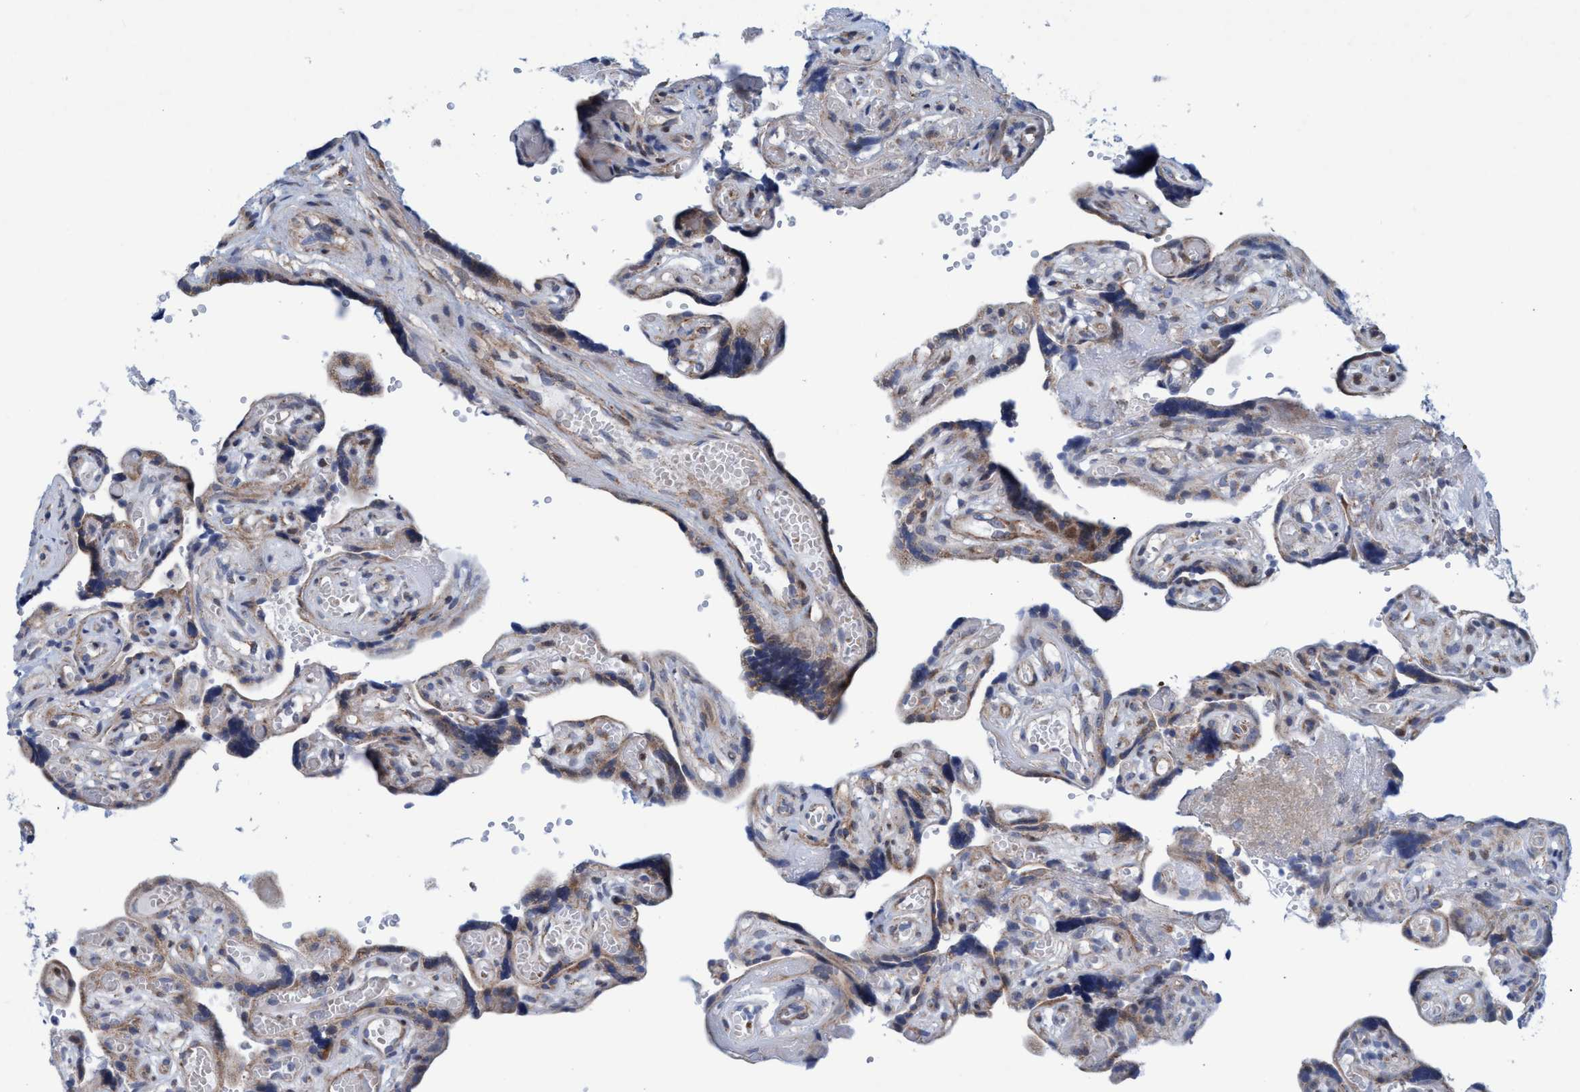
{"staining": {"intensity": "moderate", "quantity": "25%-75%", "location": "cytoplasmic/membranous,nuclear"}, "tissue": "placenta", "cell_type": "Trophoblastic cells", "image_type": "normal", "snomed": [{"axis": "morphology", "description": "Normal tissue, NOS"}, {"axis": "topography", "description": "Placenta"}], "caption": "This photomicrograph exhibits immunohistochemistry (IHC) staining of normal human placenta, with medium moderate cytoplasmic/membranous,nuclear staining in approximately 25%-75% of trophoblastic cells.", "gene": "POLR1F", "patient": {"sex": "female", "age": 30}}